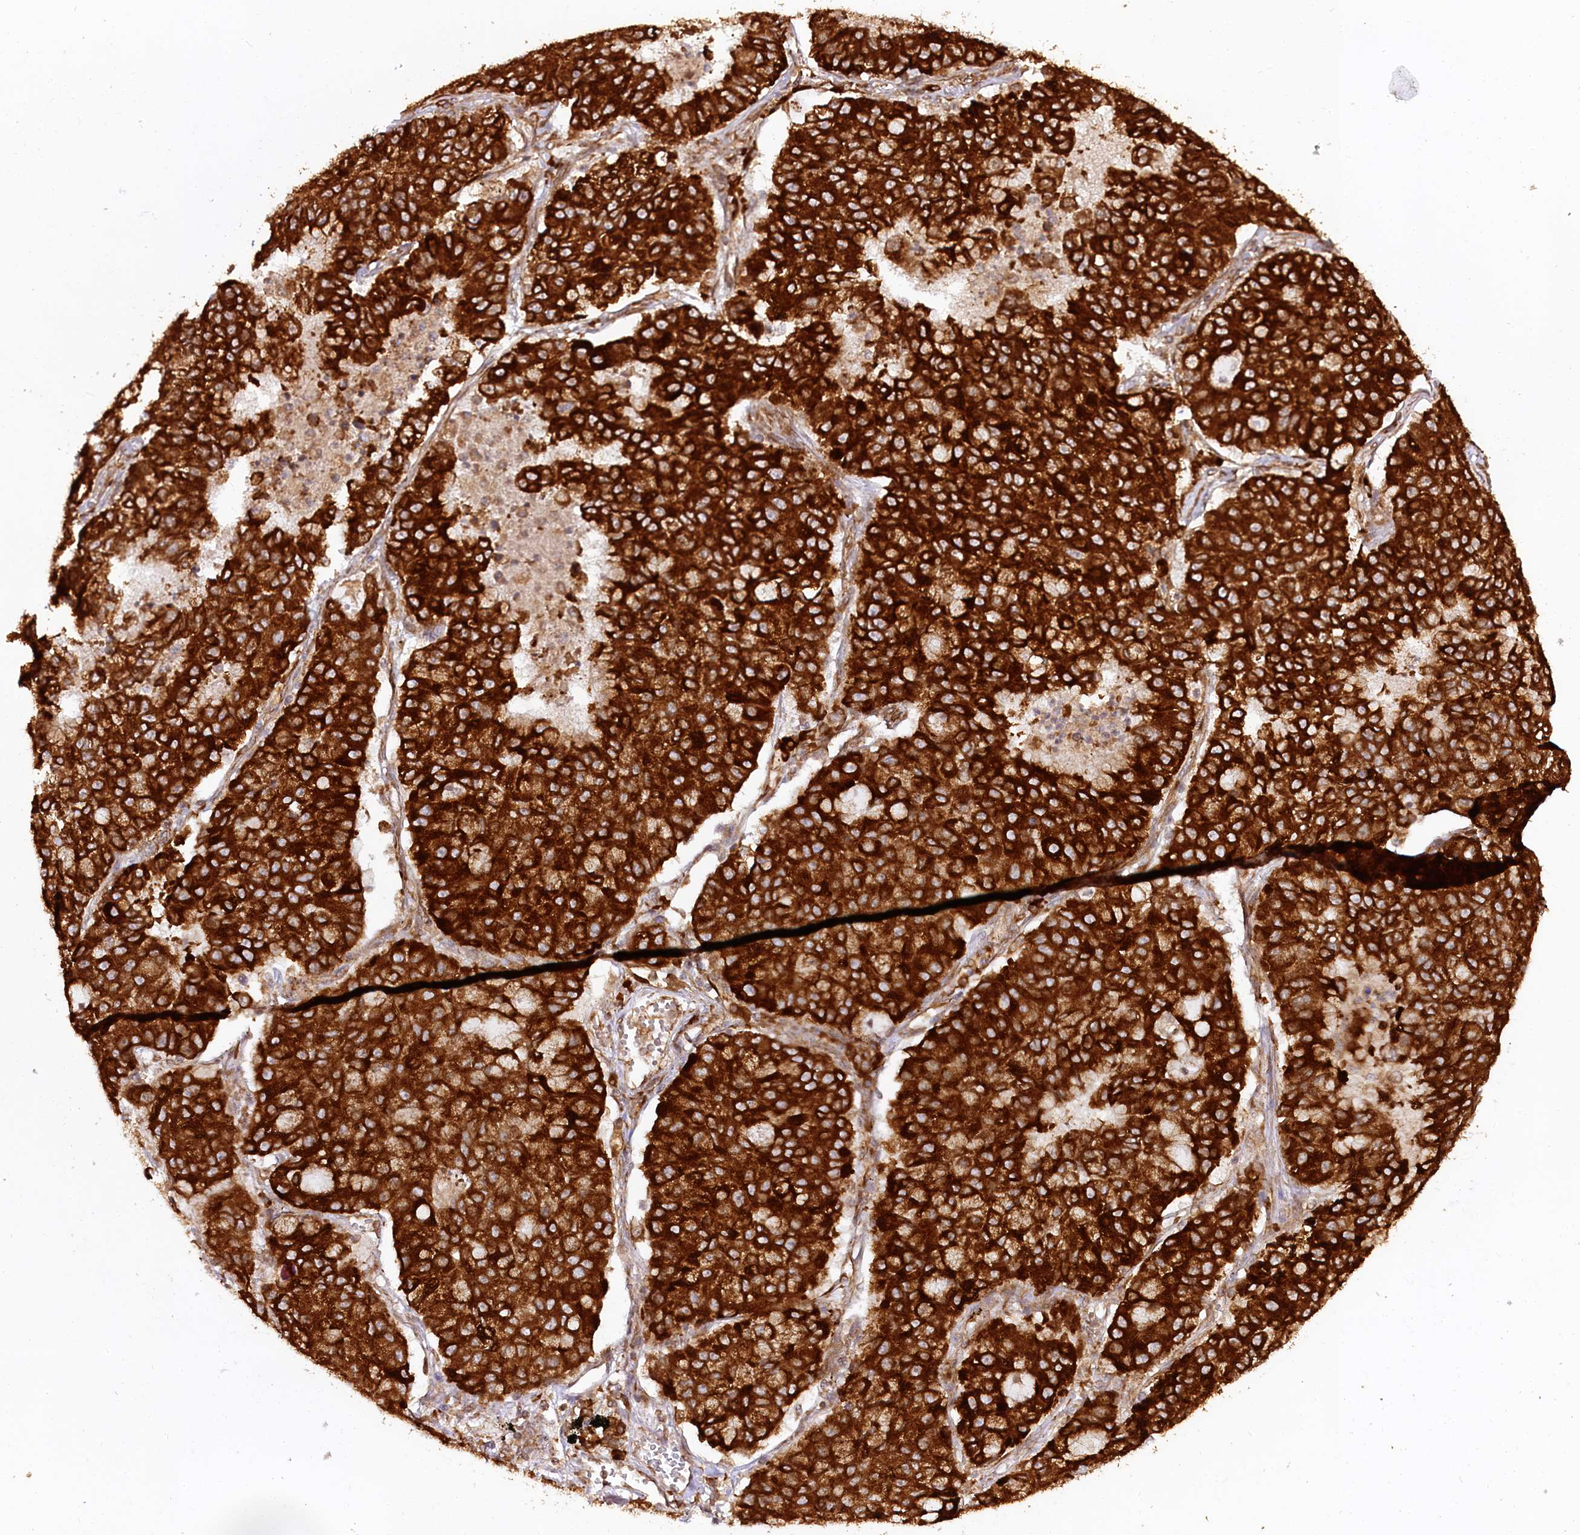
{"staining": {"intensity": "strong", "quantity": ">75%", "location": "cytoplasmic/membranous"}, "tissue": "lung cancer", "cell_type": "Tumor cells", "image_type": "cancer", "snomed": [{"axis": "morphology", "description": "Squamous cell carcinoma, NOS"}, {"axis": "topography", "description": "Lung"}], "caption": "Immunohistochemistry of lung squamous cell carcinoma demonstrates high levels of strong cytoplasmic/membranous positivity in approximately >75% of tumor cells.", "gene": "ENSG00000144785", "patient": {"sex": "male", "age": 74}}